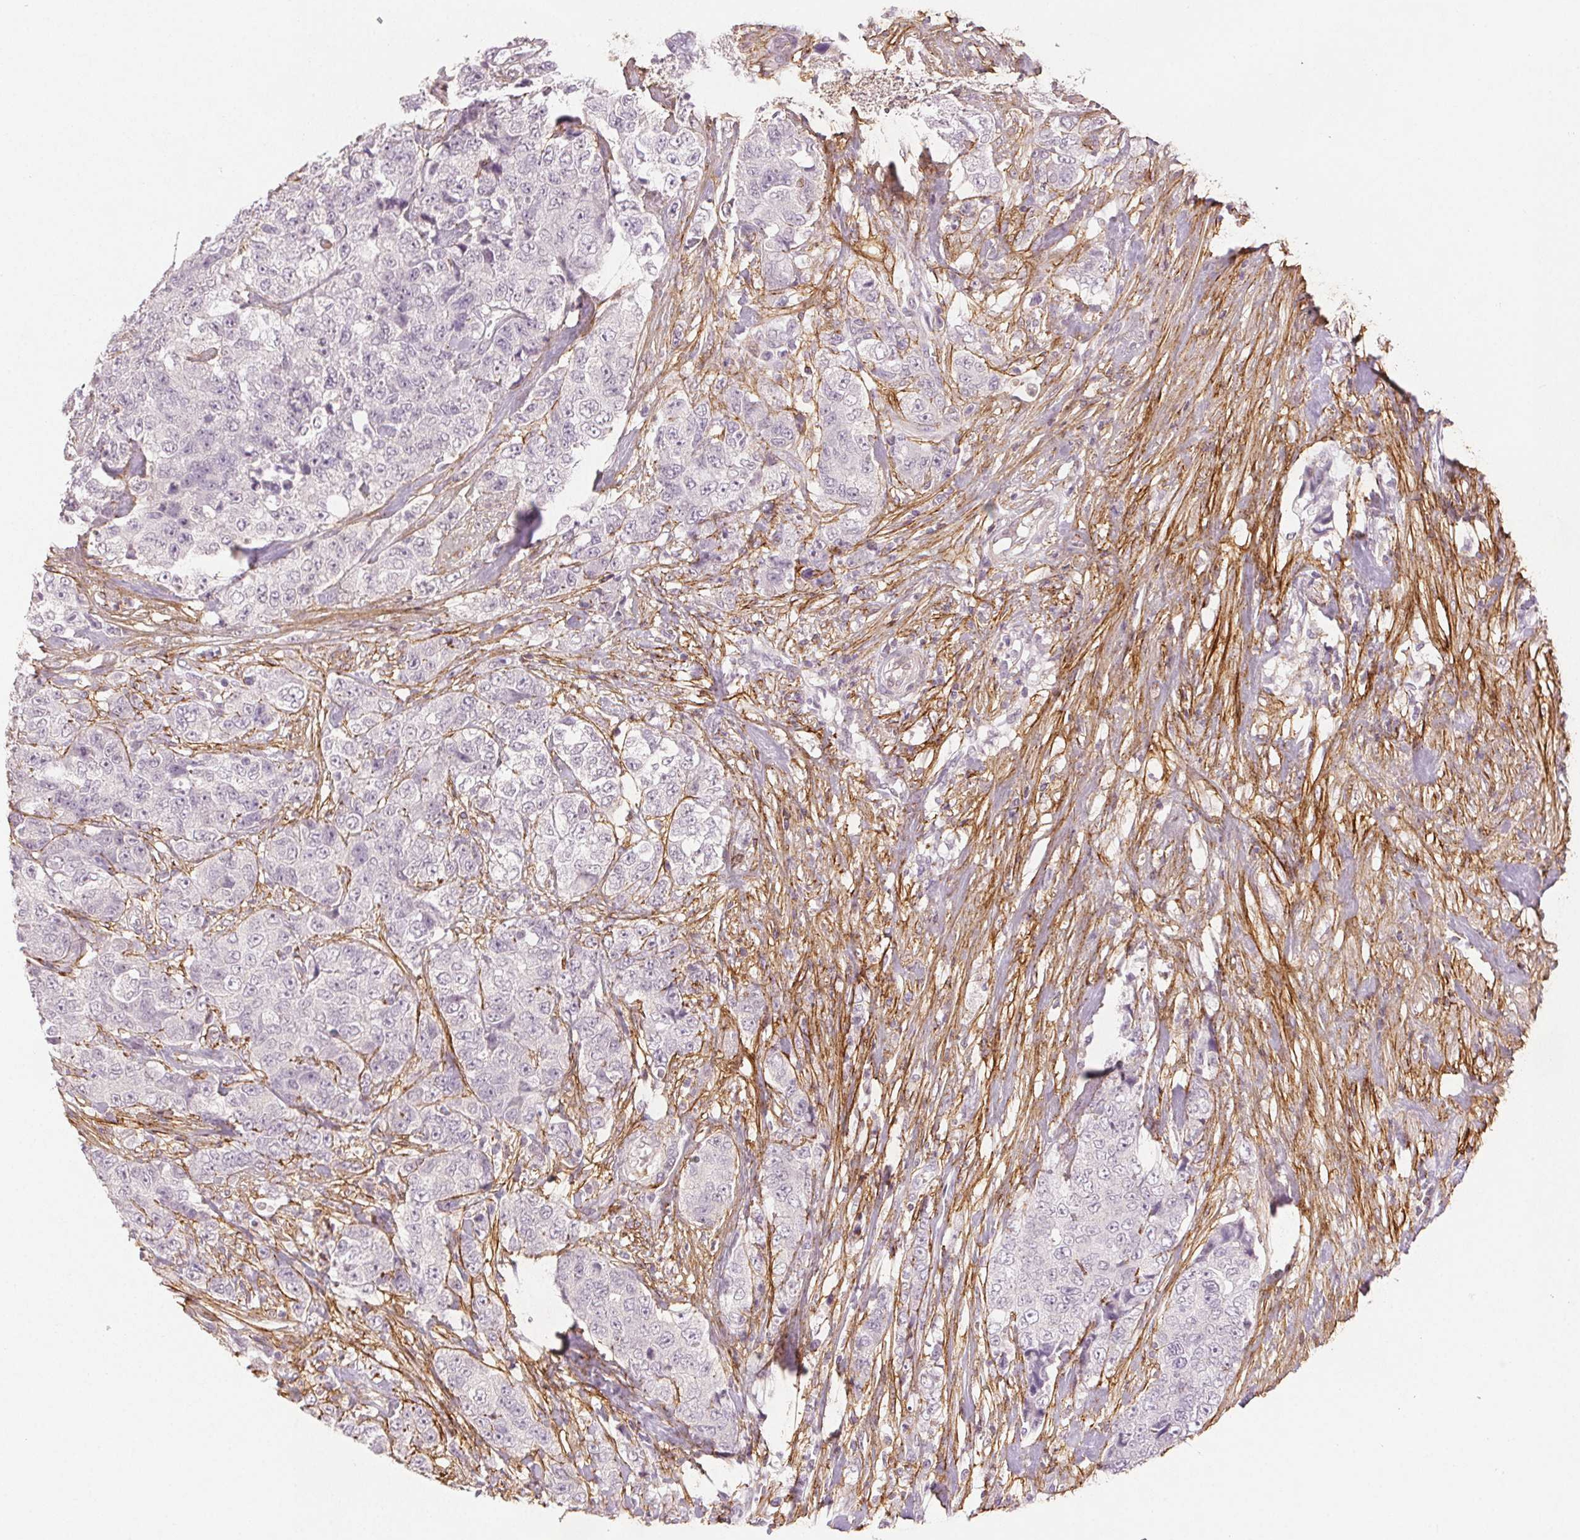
{"staining": {"intensity": "negative", "quantity": "none", "location": "none"}, "tissue": "urothelial cancer", "cell_type": "Tumor cells", "image_type": "cancer", "snomed": [{"axis": "morphology", "description": "Urothelial carcinoma, High grade"}, {"axis": "topography", "description": "Urinary bladder"}], "caption": "Immunohistochemistry micrograph of urothelial carcinoma (high-grade) stained for a protein (brown), which shows no positivity in tumor cells. (Stains: DAB IHC with hematoxylin counter stain, Microscopy: brightfield microscopy at high magnification).", "gene": "FBN1", "patient": {"sex": "female", "age": 78}}